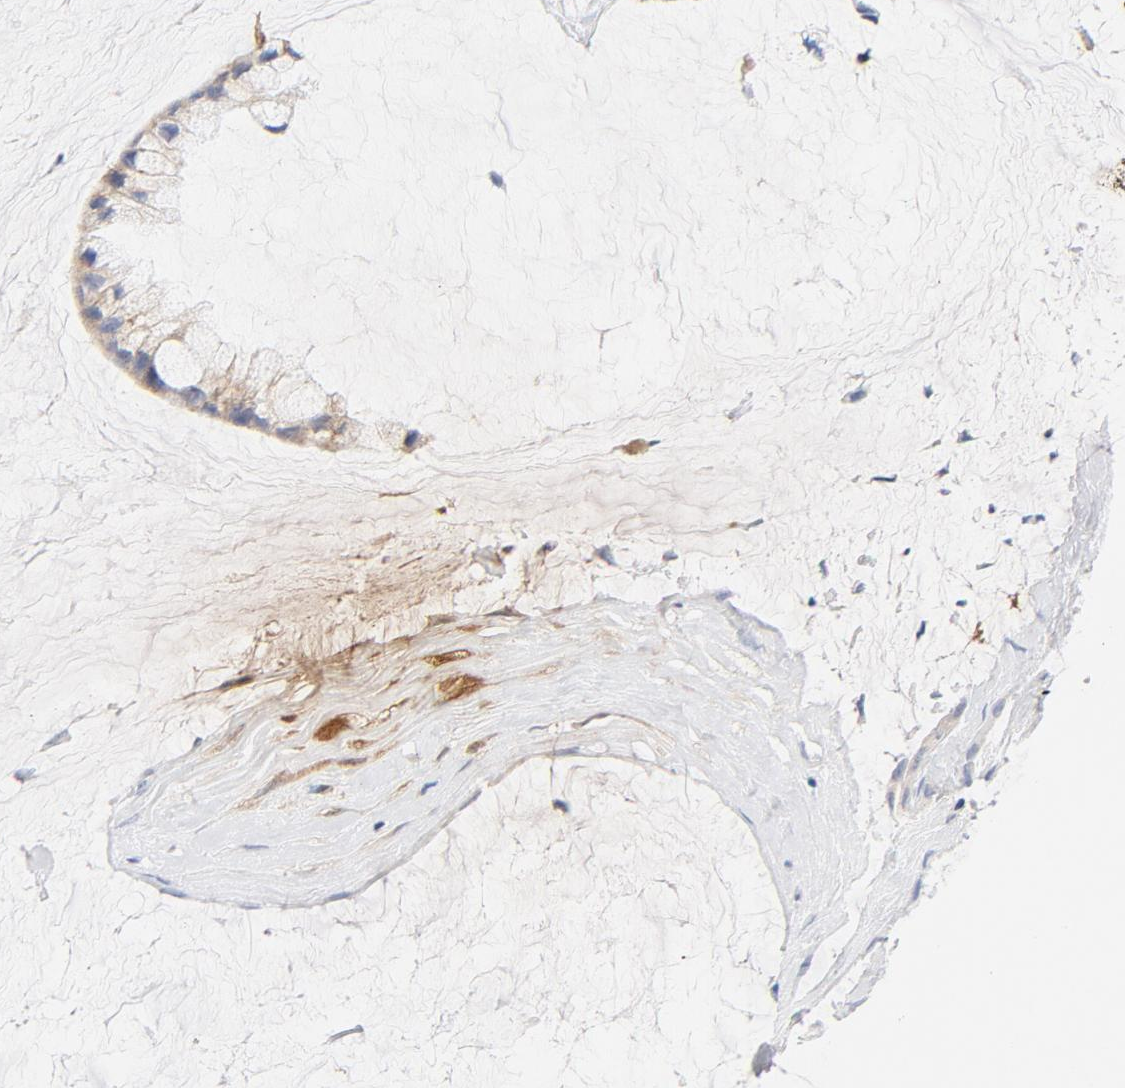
{"staining": {"intensity": "weak", "quantity": ">75%", "location": "cytoplasmic/membranous"}, "tissue": "ovarian cancer", "cell_type": "Tumor cells", "image_type": "cancer", "snomed": [{"axis": "morphology", "description": "Cystadenocarcinoma, mucinous, NOS"}, {"axis": "topography", "description": "Ovary"}], "caption": "Protein expression analysis of mucinous cystadenocarcinoma (ovarian) shows weak cytoplasmic/membranous staining in approximately >75% of tumor cells. Using DAB (brown) and hematoxylin (blue) stains, captured at high magnification using brightfield microscopy.", "gene": "FGFR3", "patient": {"sex": "female", "age": 39}}